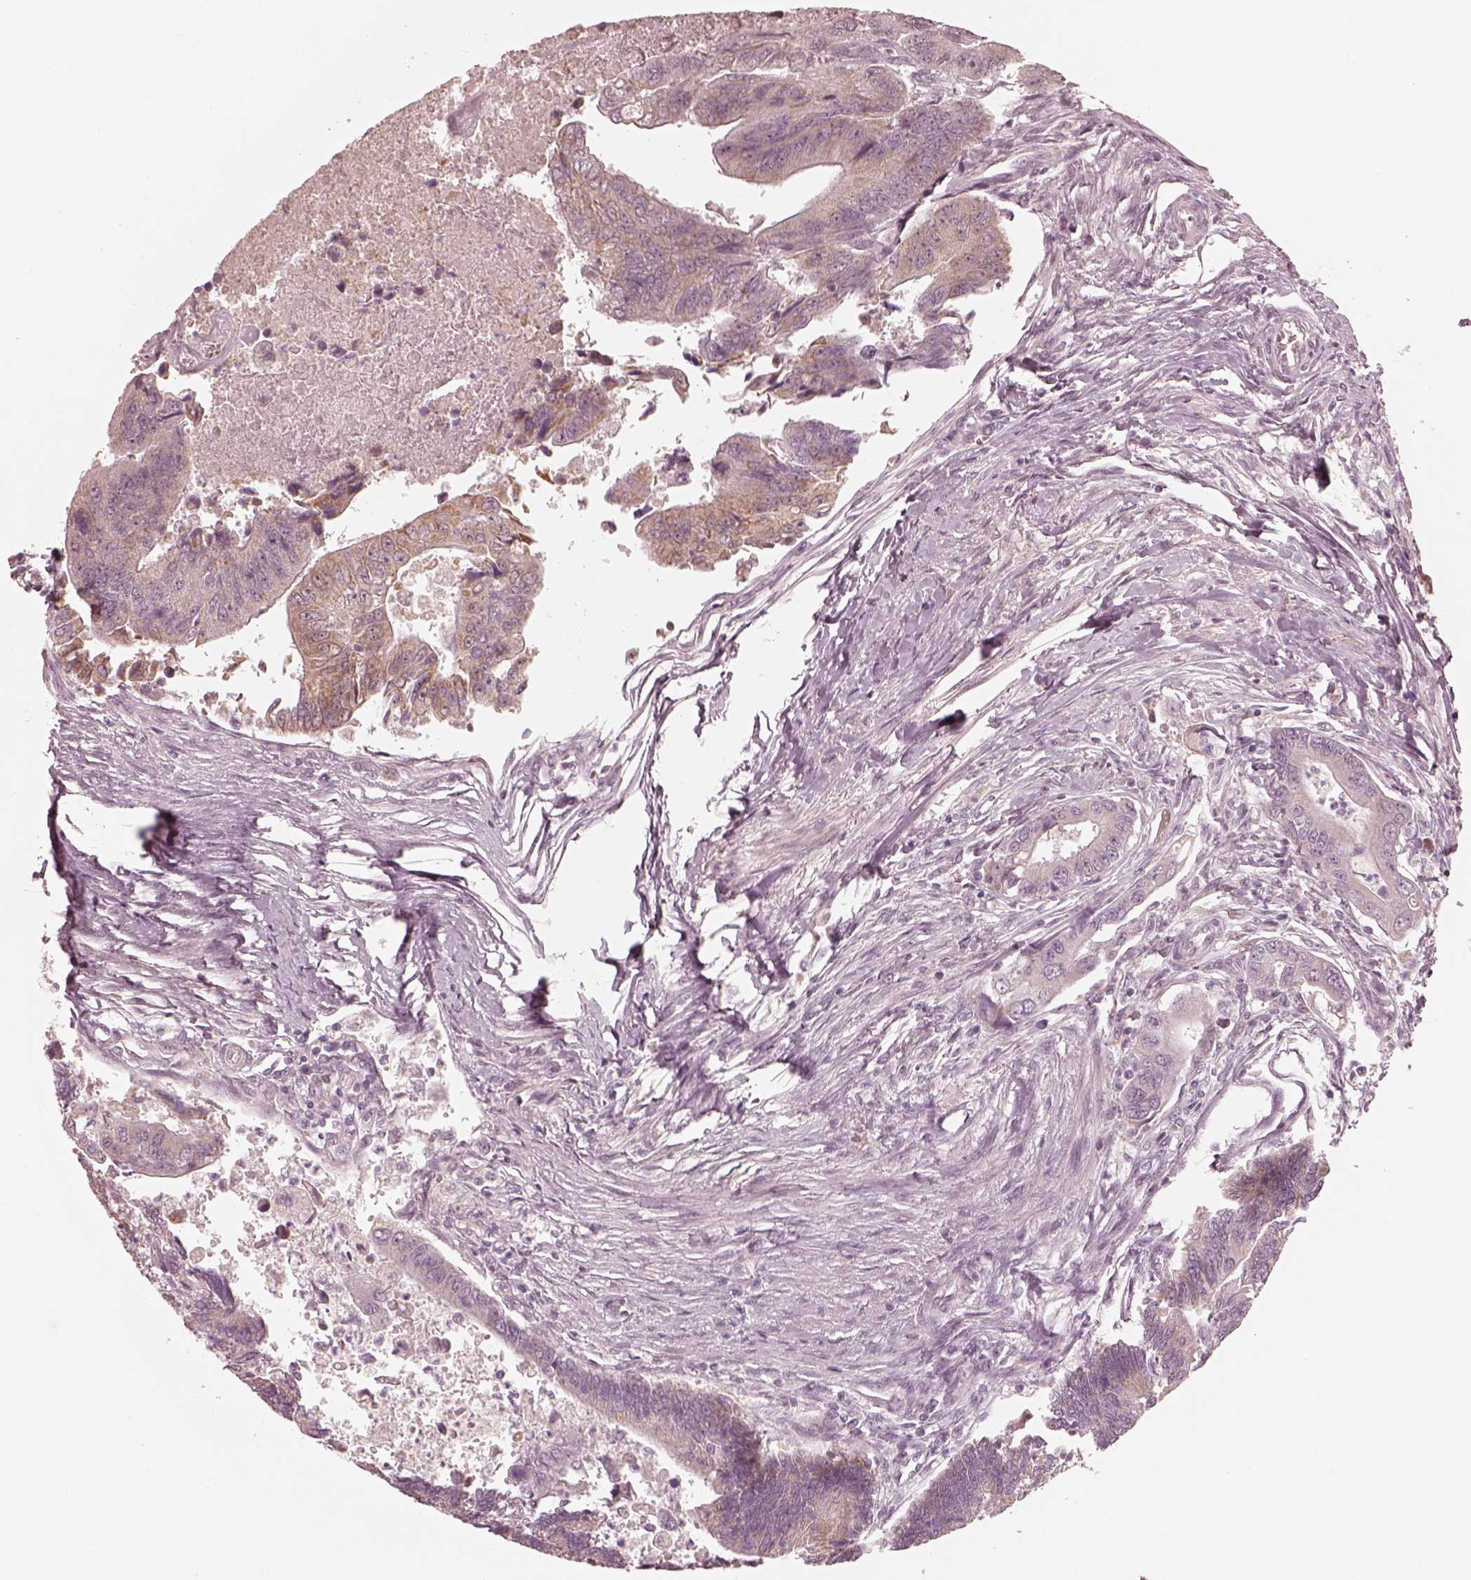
{"staining": {"intensity": "weak", "quantity": "<25%", "location": "cytoplasmic/membranous"}, "tissue": "colorectal cancer", "cell_type": "Tumor cells", "image_type": "cancer", "snomed": [{"axis": "morphology", "description": "Adenocarcinoma, NOS"}, {"axis": "topography", "description": "Colon"}], "caption": "IHC photomicrograph of neoplastic tissue: adenocarcinoma (colorectal) stained with DAB reveals no significant protein positivity in tumor cells. Nuclei are stained in blue.", "gene": "IQCB1", "patient": {"sex": "female", "age": 67}}